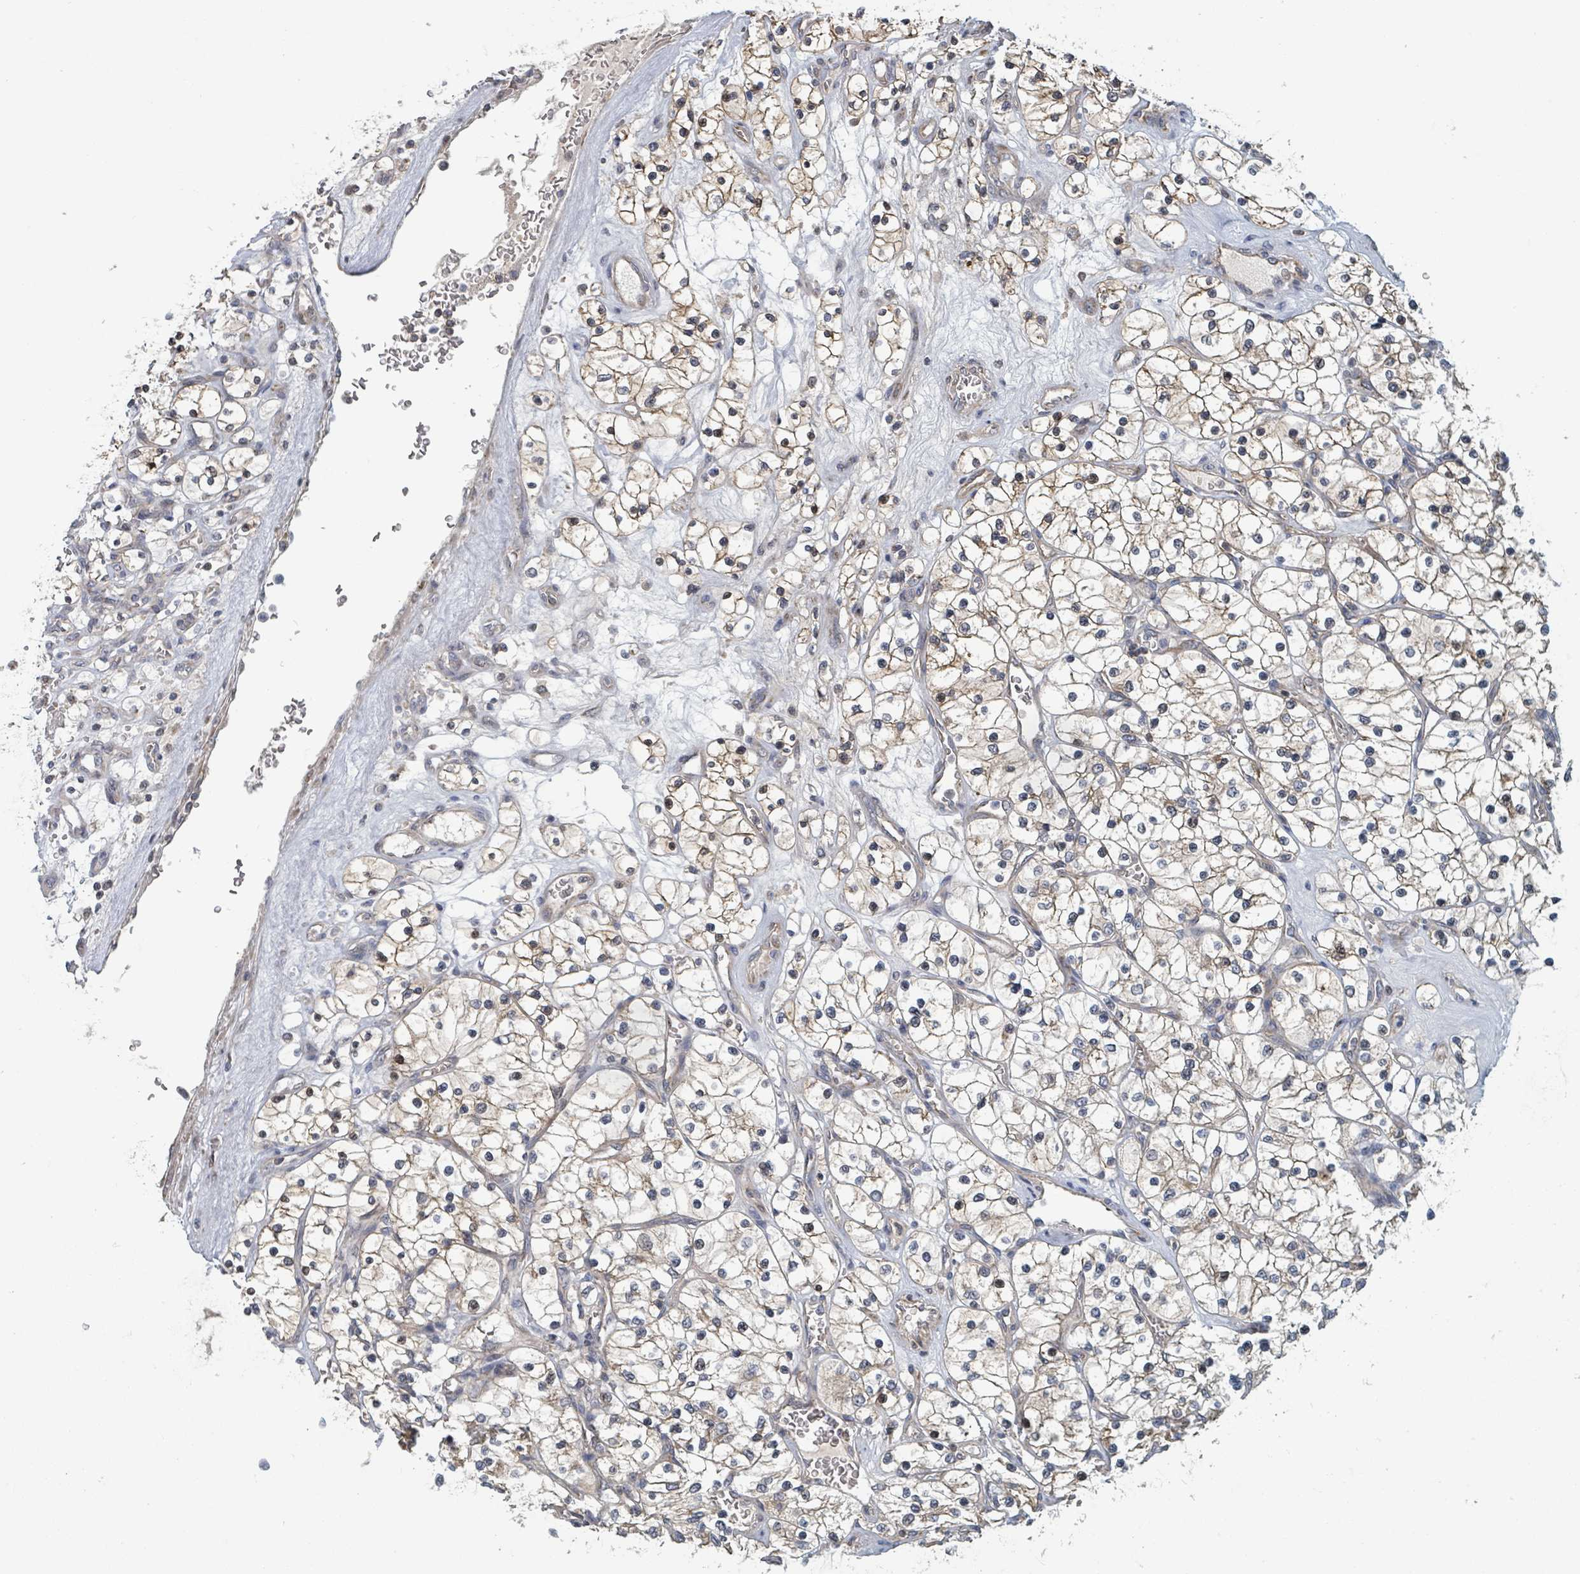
{"staining": {"intensity": "moderate", "quantity": "25%-75%", "location": "cytoplasmic/membranous"}, "tissue": "renal cancer", "cell_type": "Tumor cells", "image_type": "cancer", "snomed": [{"axis": "morphology", "description": "Adenocarcinoma, NOS"}, {"axis": "topography", "description": "Kidney"}], "caption": "Immunohistochemical staining of renal adenocarcinoma reveals medium levels of moderate cytoplasmic/membranous protein positivity in approximately 25%-75% of tumor cells.", "gene": "HIVEP1", "patient": {"sex": "female", "age": 69}}